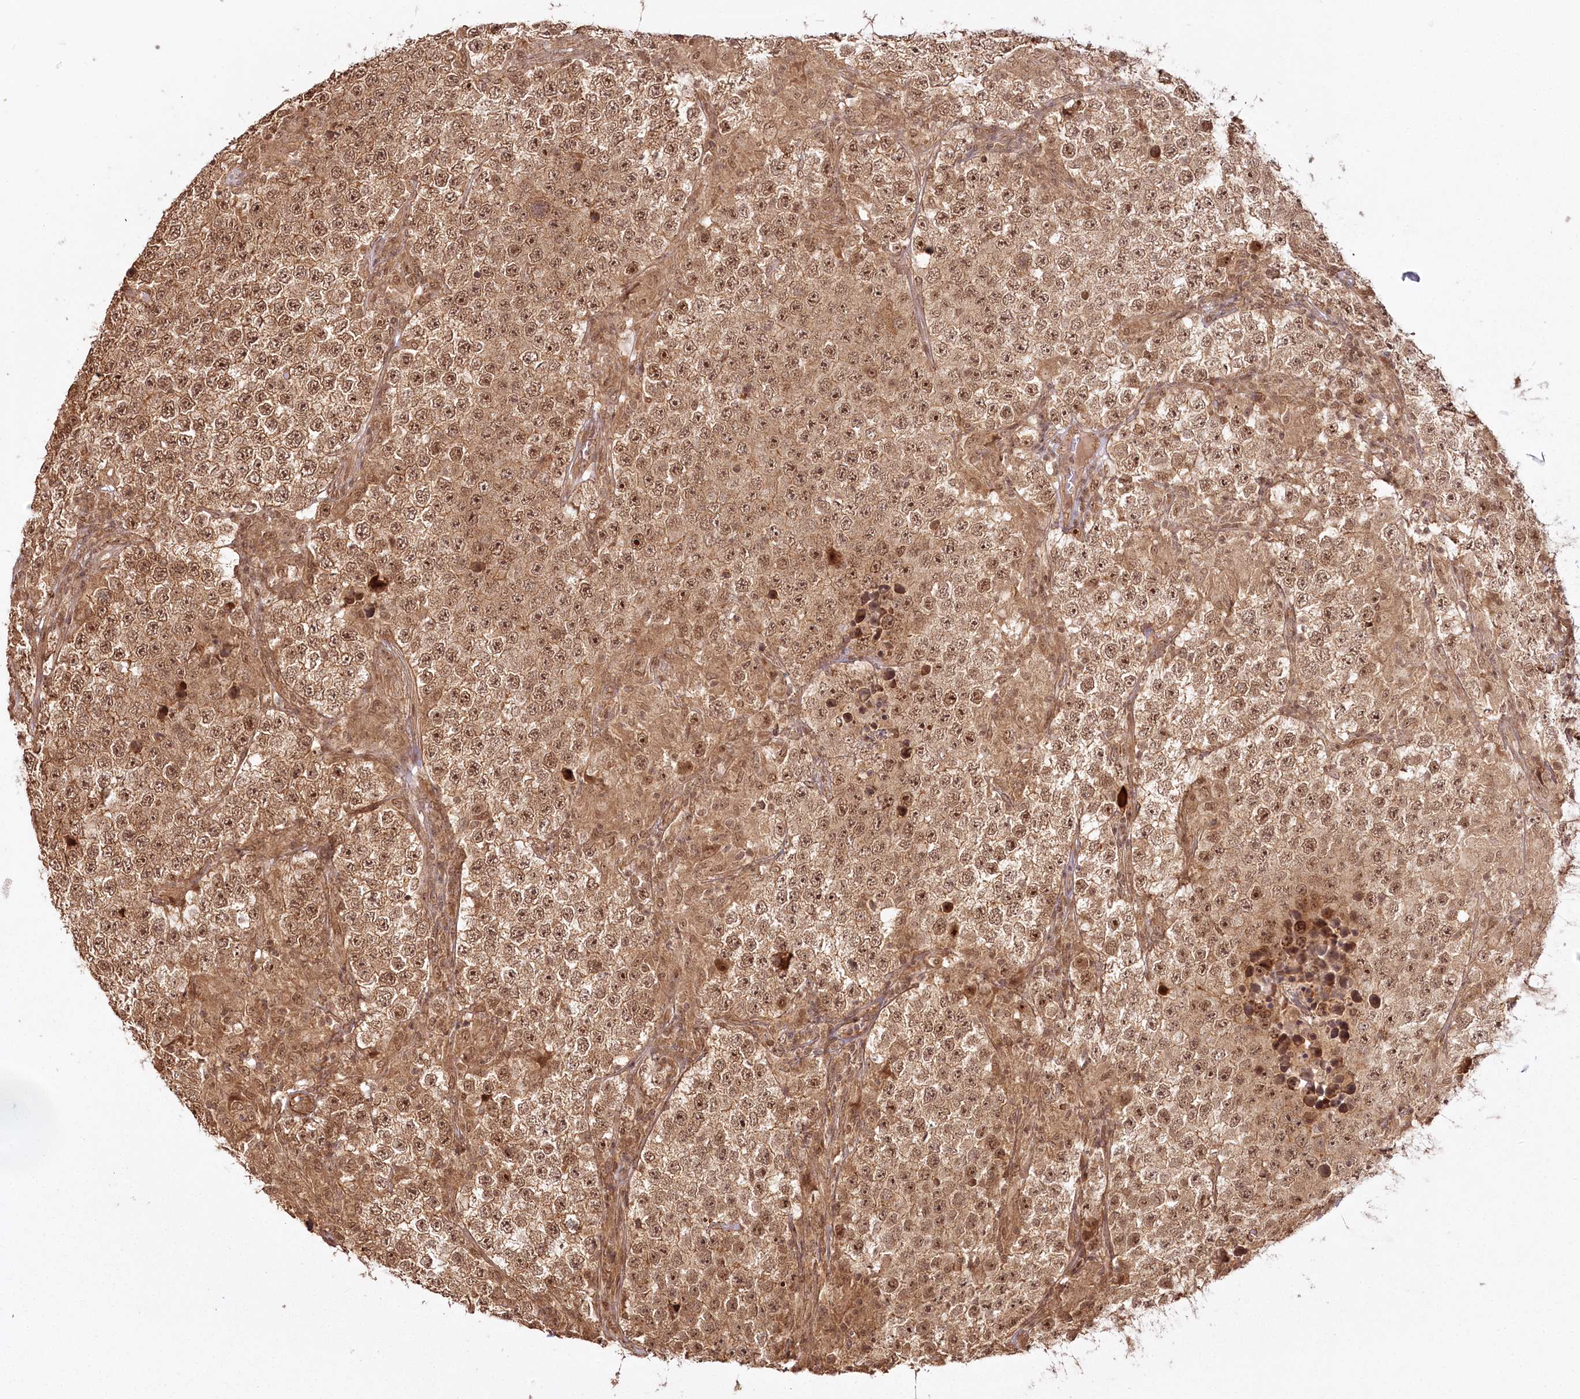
{"staining": {"intensity": "moderate", "quantity": ">75%", "location": "cytoplasmic/membranous,nuclear"}, "tissue": "testis cancer", "cell_type": "Tumor cells", "image_type": "cancer", "snomed": [{"axis": "morphology", "description": "Normal tissue, NOS"}, {"axis": "morphology", "description": "Urothelial carcinoma, High grade"}, {"axis": "morphology", "description": "Seminoma, NOS"}, {"axis": "morphology", "description": "Carcinoma, Embryonal, NOS"}, {"axis": "topography", "description": "Urinary bladder"}, {"axis": "topography", "description": "Testis"}], "caption": "Testis seminoma tissue shows moderate cytoplasmic/membranous and nuclear positivity in approximately >75% of tumor cells", "gene": "R3HDM2", "patient": {"sex": "male", "age": 41}}